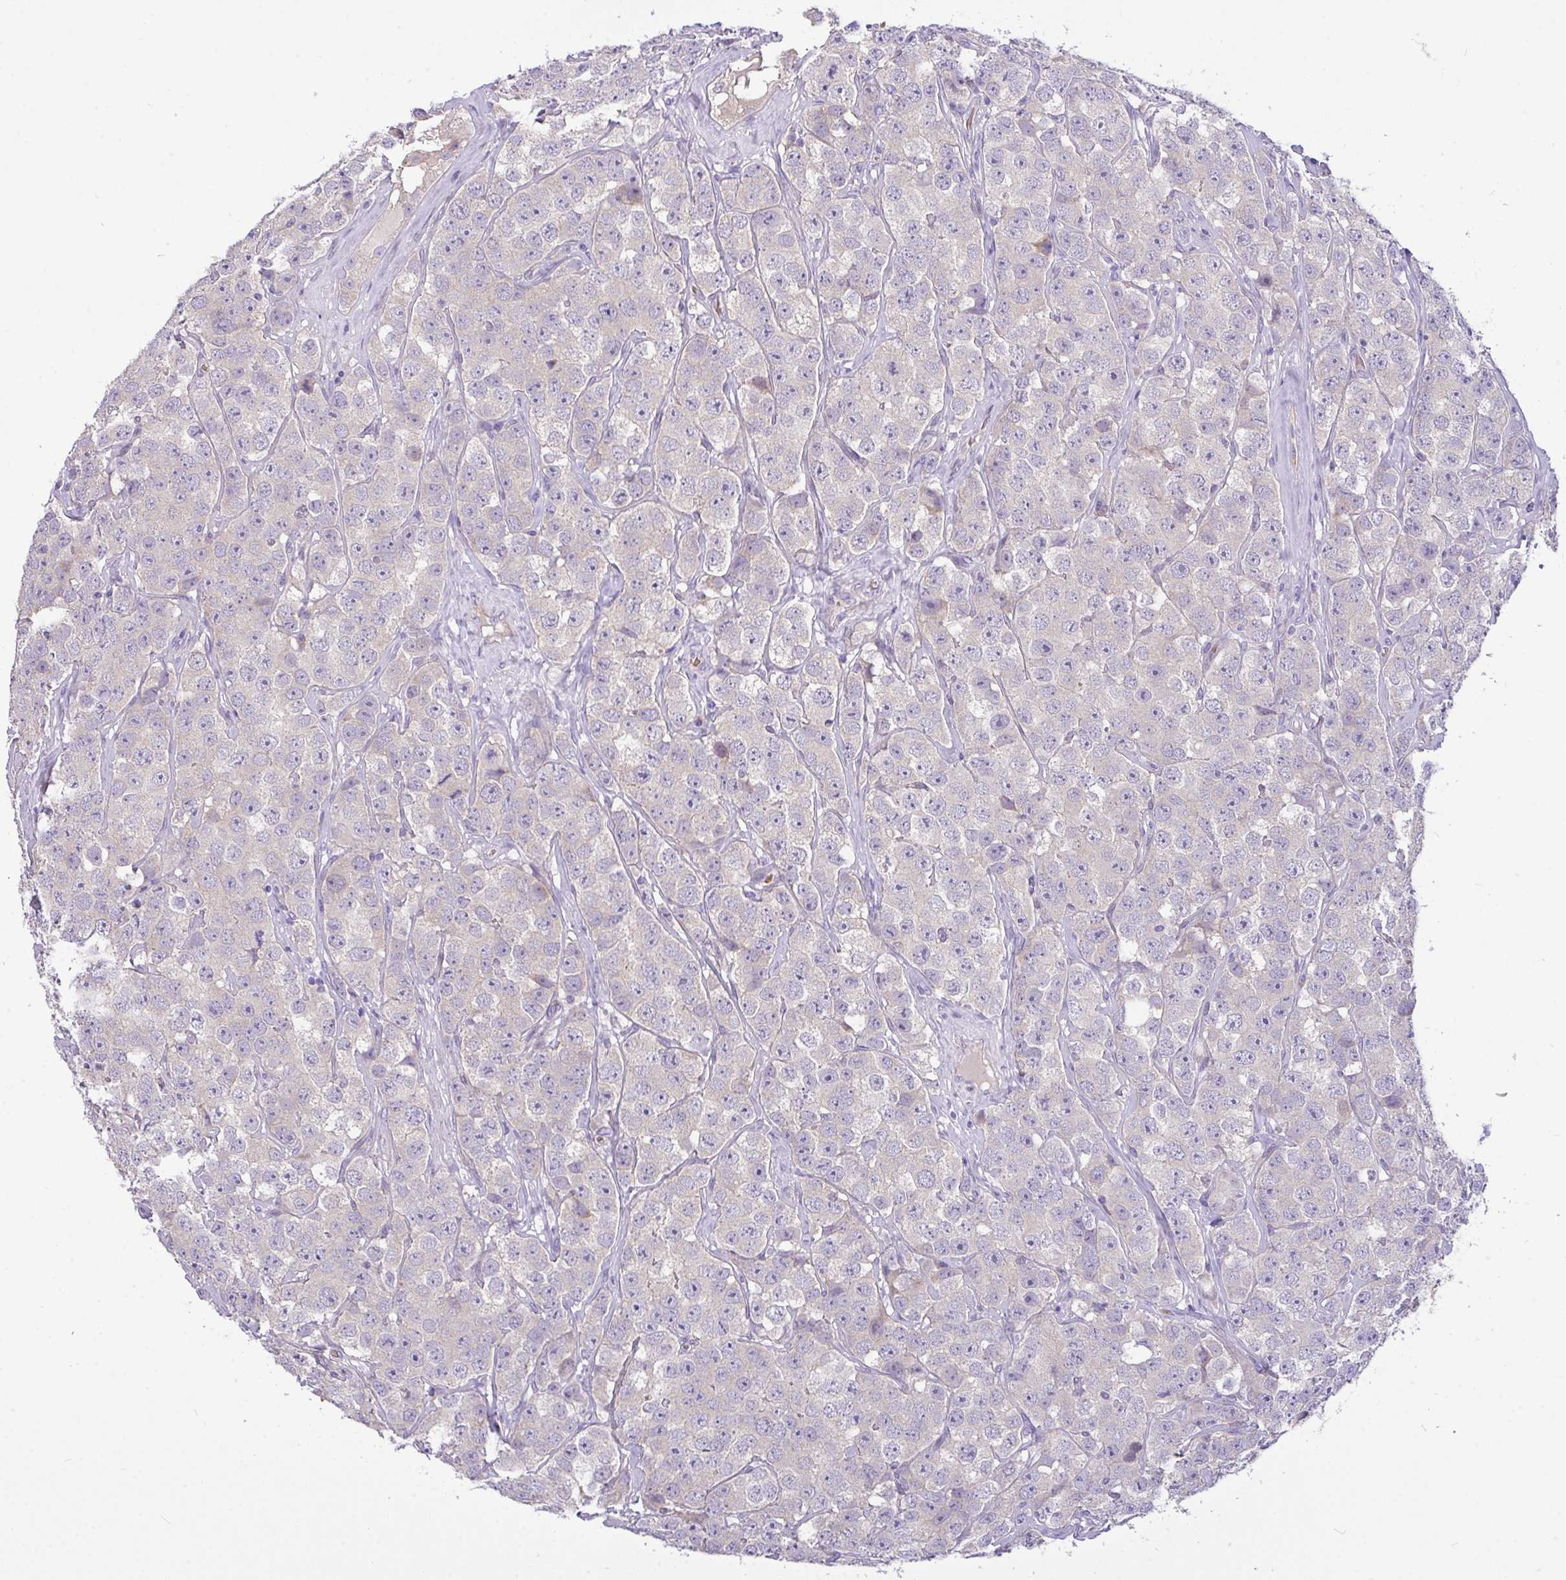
{"staining": {"intensity": "negative", "quantity": "none", "location": "none"}, "tissue": "testis cancer", "cell_type": "Tumor cells", "image_type": "cancer", "snomed": [{"axis": "morphology", "description": "Seminoma, NOS"}, {"axis": "topography", "description": "Testis"}], "caption": "Human seminoma (testis) stained for a protein using IHC exhibits no expression in tumor cells.", "gene": "MOCS1", "patient": {"sex": "male", "age": 28}}